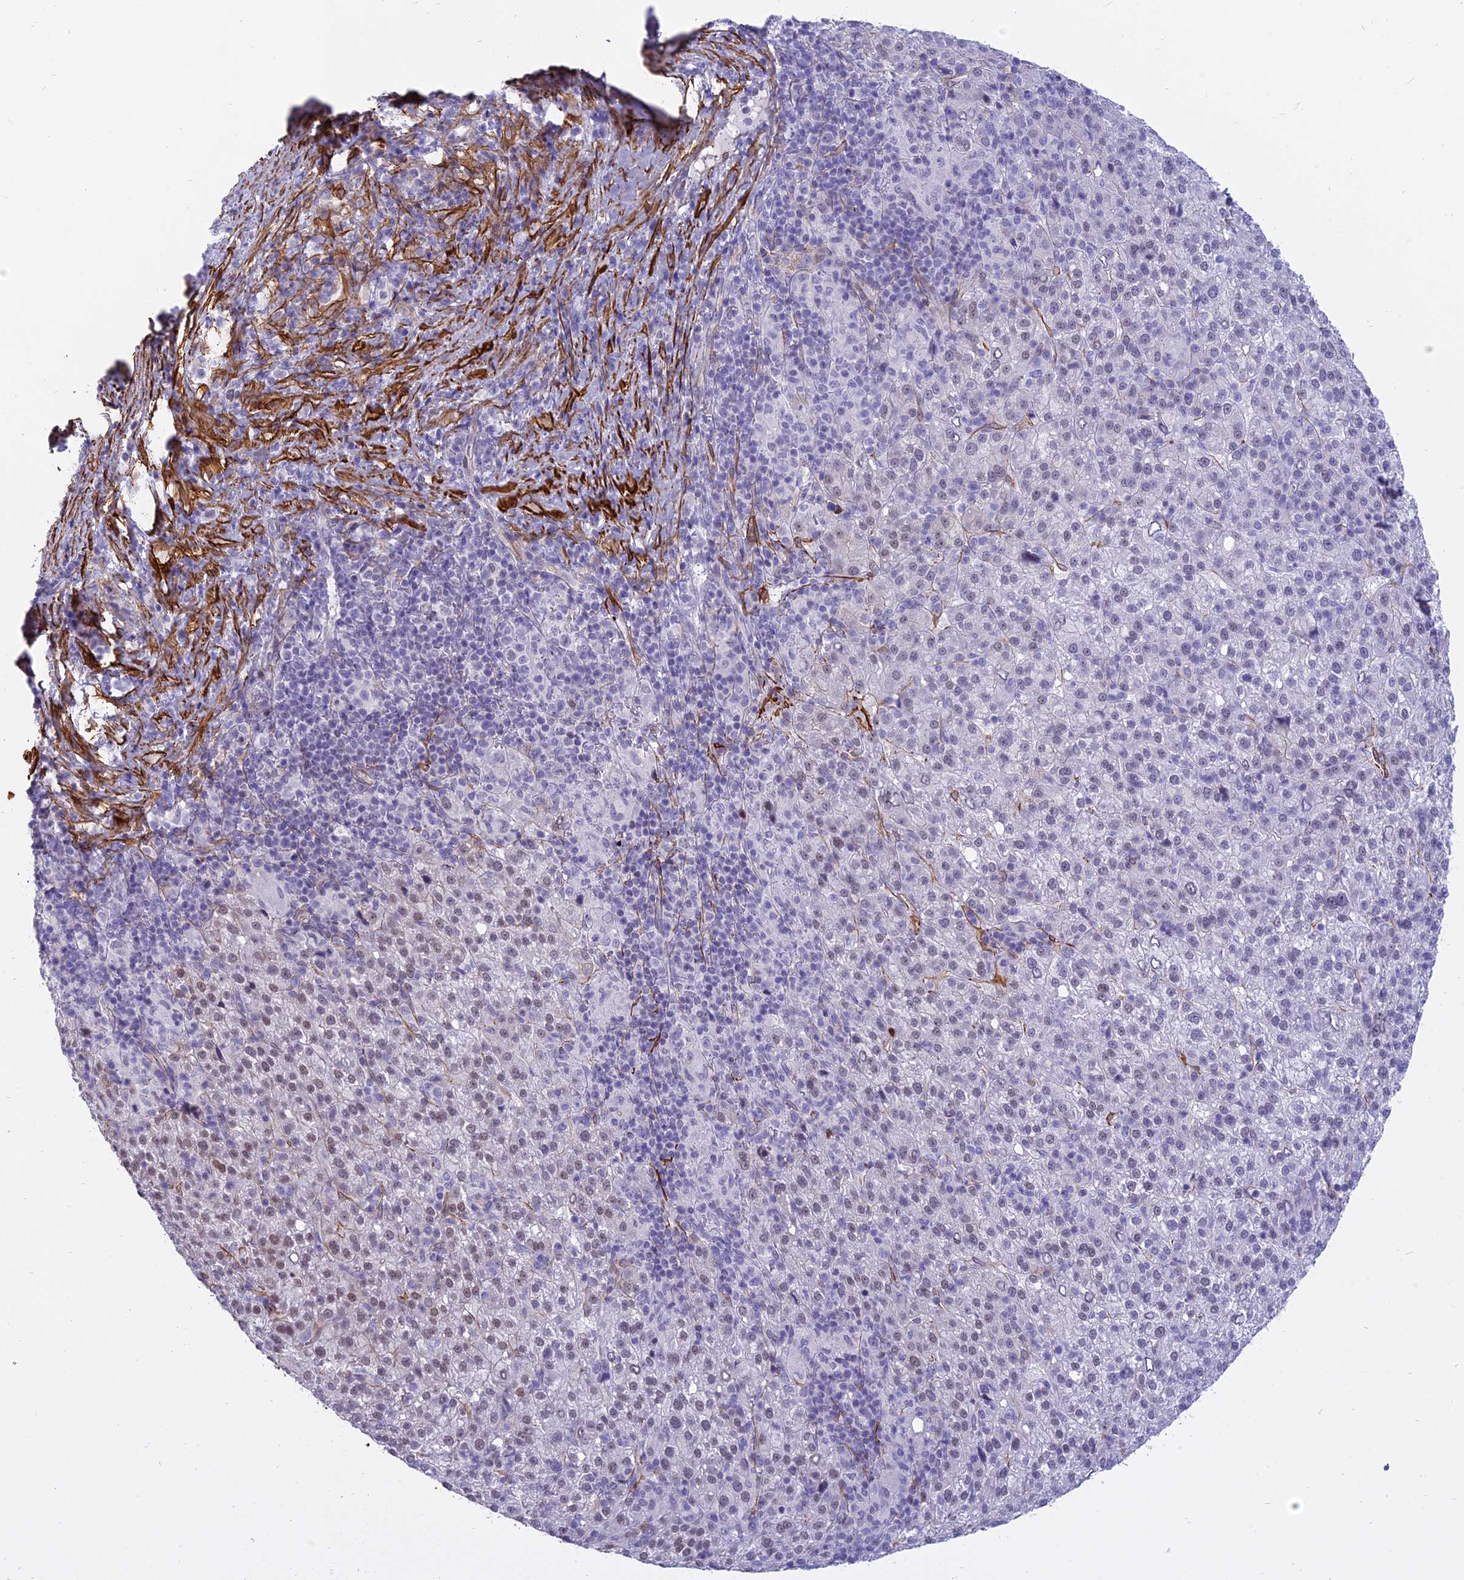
{"staining": {"intensity": "strong", "quantity": "25%-75%", "location": "nuclear"}, "tissue": "liver cancer", "cell_type": "Tumor cells", "image_type": "cancer", "snomed": [{"axis": "morphology", "description": "Carcinoma, Hepatocellular, NOS"}, {"axis": "topography", "description": "Liver"}], "caption": "Hepatocellular carcinoma (liver) stained with a brown dye demonstrates strong nuclear positive staining in about 25%-75% of tumor cells.", "gene": "CENPV", "patient": {"sex": "female", "age": 58}}